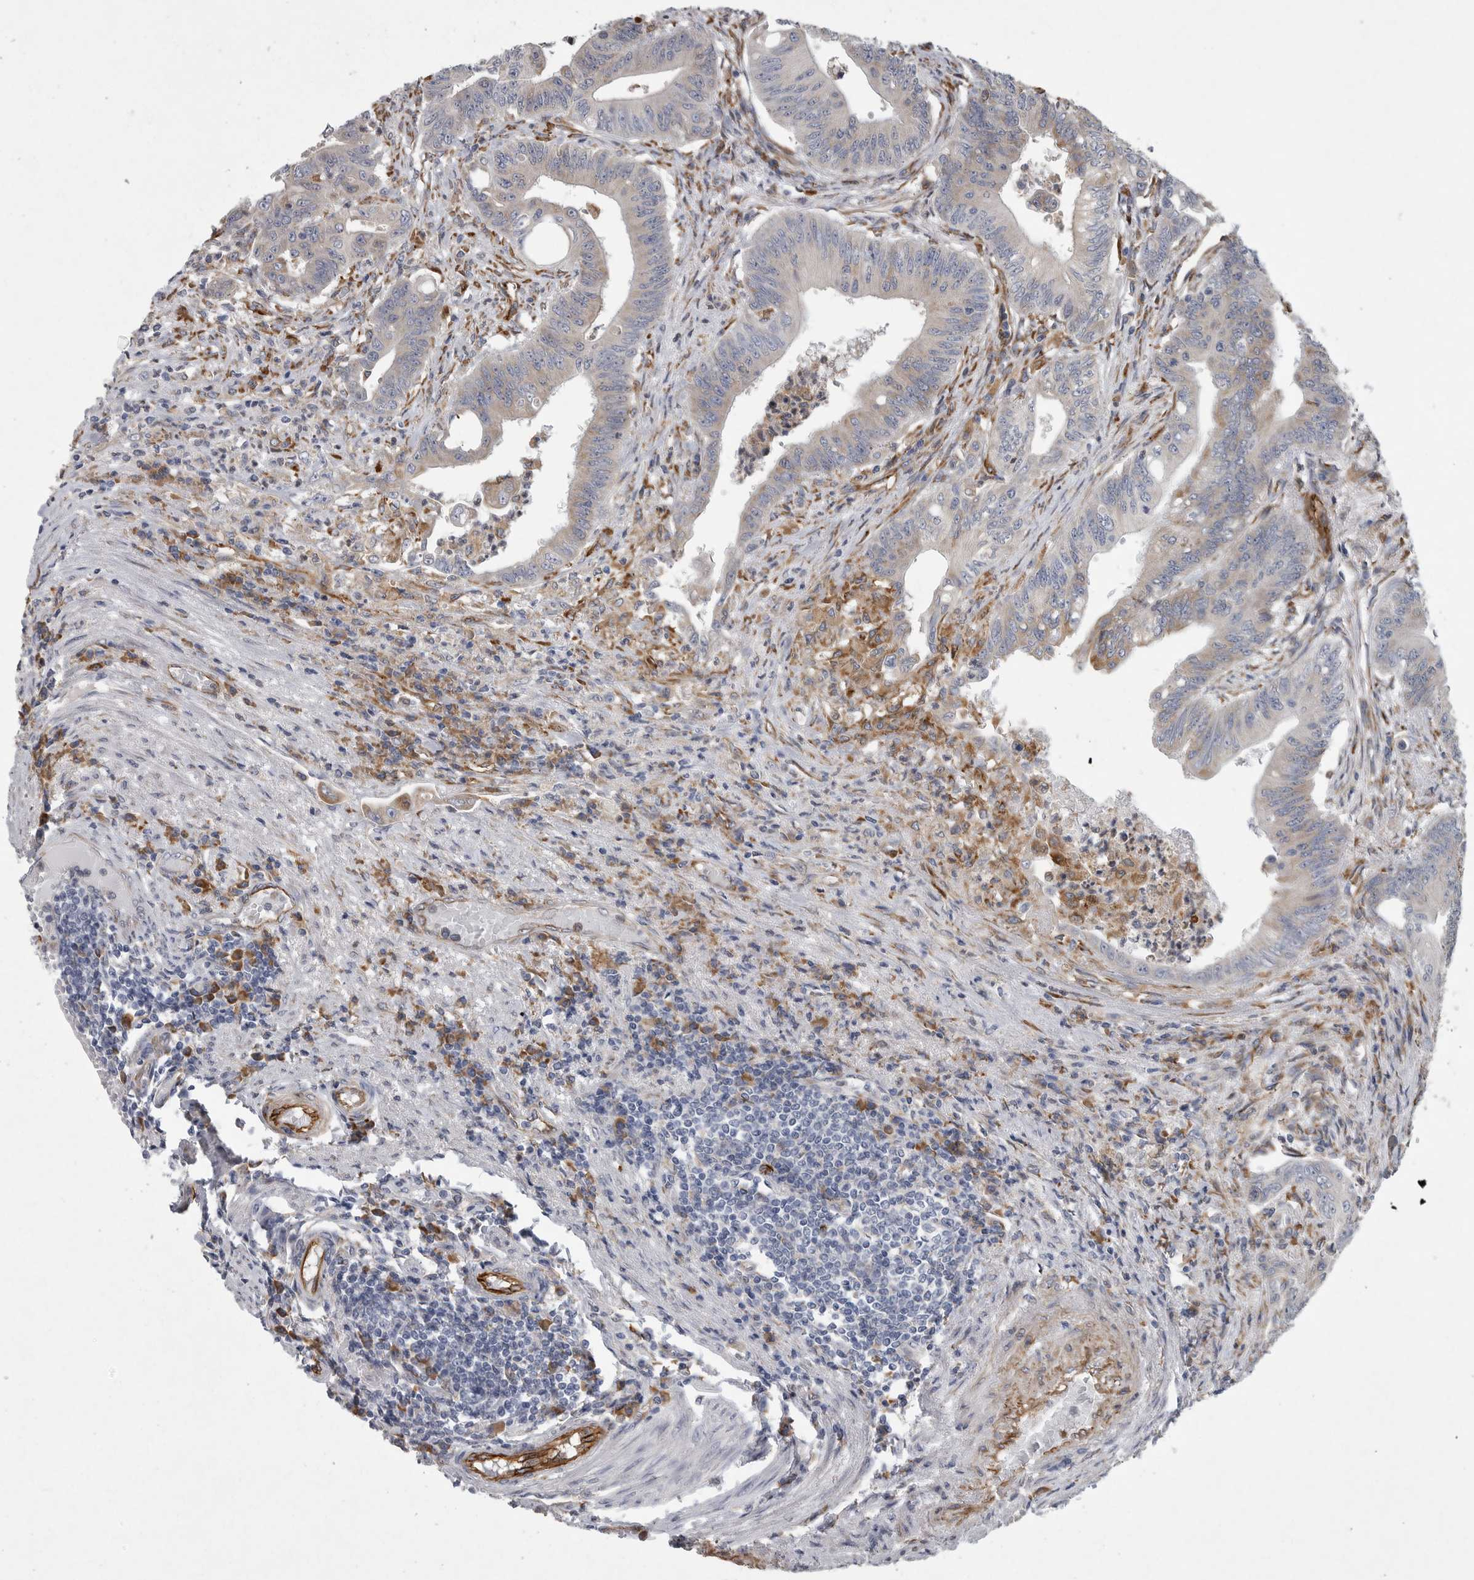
{"staining": {"intensity": "moderate", "quantity": "<25%", "location": "cytoplasmic/membranous"}, "tissue": "colorectal cancer", "cell_type": "Tumor cells", "image_type": "cancer", "snomed": [{"axis": "morphology", "description": "Adenoma, NOS"}, {"axis": "morphology", "description": "Adenocarcinoma, NOS"}, {"axis": "topography", "description": "Colon"}], "caption": "Tumor cells reveal low levels of moderate cytoplasmic/membranous expression in about <25% of cells in colorectal cancer (adenocarcinoma).", "gene": "MINPP1", "patient": {"sex": "male", "age": 79}}